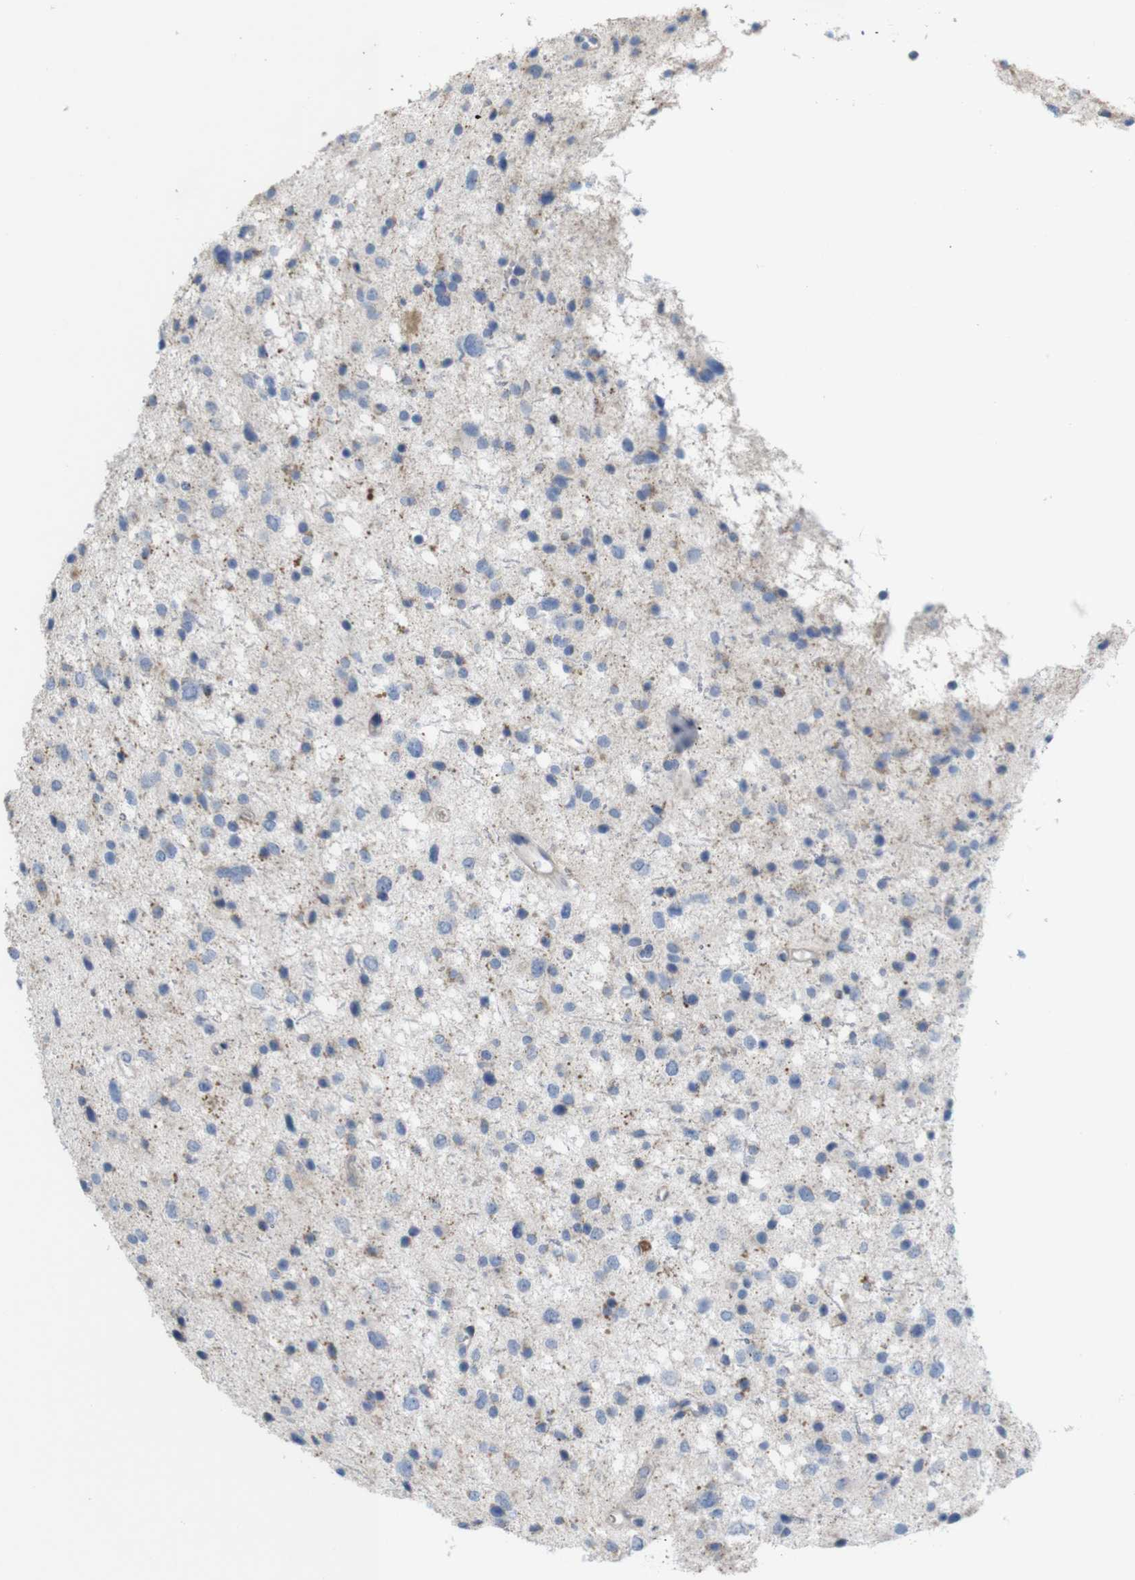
{"staining": {"intensity": "moderate", "quantity": "<25%", "location": "cytoplasmic/membranous"}, "tissue": "glioma", "cell_type": "Tumor cells", "image_type": "cancer", "snomed": [{"axis": "morphology", "description": "Glioma, malignant, Low grade"}, {"axis": "topography", "description": "Brain"}], "caption": "Glioma stained for a protein (brown) reveals moderate cytoplasmic/membranous positive positivity in approximately <25% of tumor cells.", "gene": "PTPRR", "patient": {"sex": "female", "age": 37}}